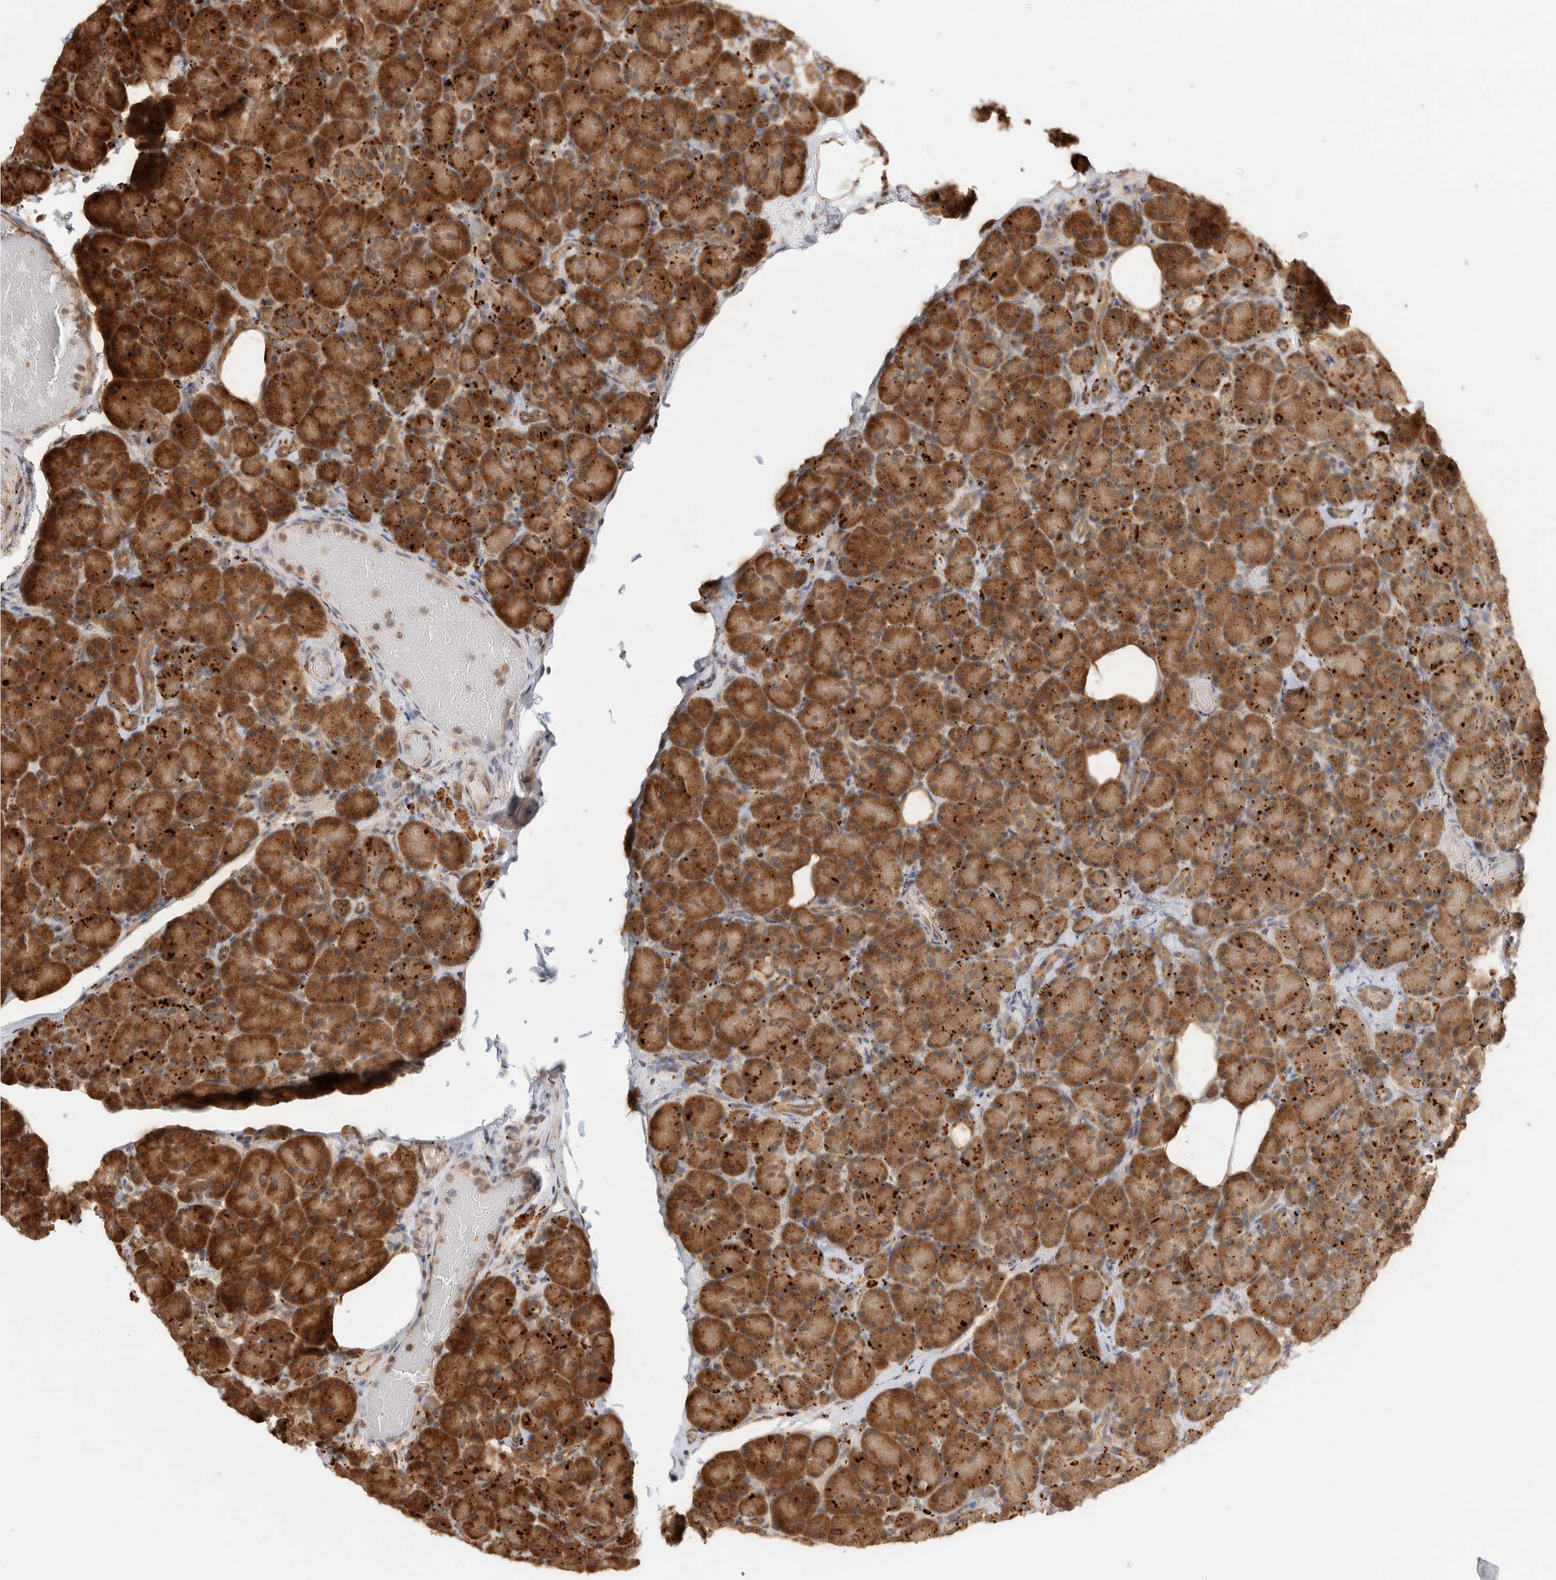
{"staining": {"intensity": "strong", "quantity": ">75%", "location": "cytoplasmic/membranous"}, "tissue": "pancreas", "cell_type": "Exocrine glandular cells", "image_type": "normal", "snomed": [{"axis": "morphology", "description": "Normal tissue, NOS"}, {"axis": "topography", "description": "Pancreas"}], "caption": "Immunohistochemistry (IHC) staining of benign pancreas, which shows high levels of strong cytoplasmic/membranous positivity in approximately >75% of exocrine glandular cells indicating strong cytoplasmic/membranous protein expression. The staining was performed using DAB (3,3'-diaminobenzidine) (brown) for protein detection and nuclei were counterstained in hematoxylin (blue).", "gene": "ACTL9", "patient": {"sex": "female", "age": 43}}